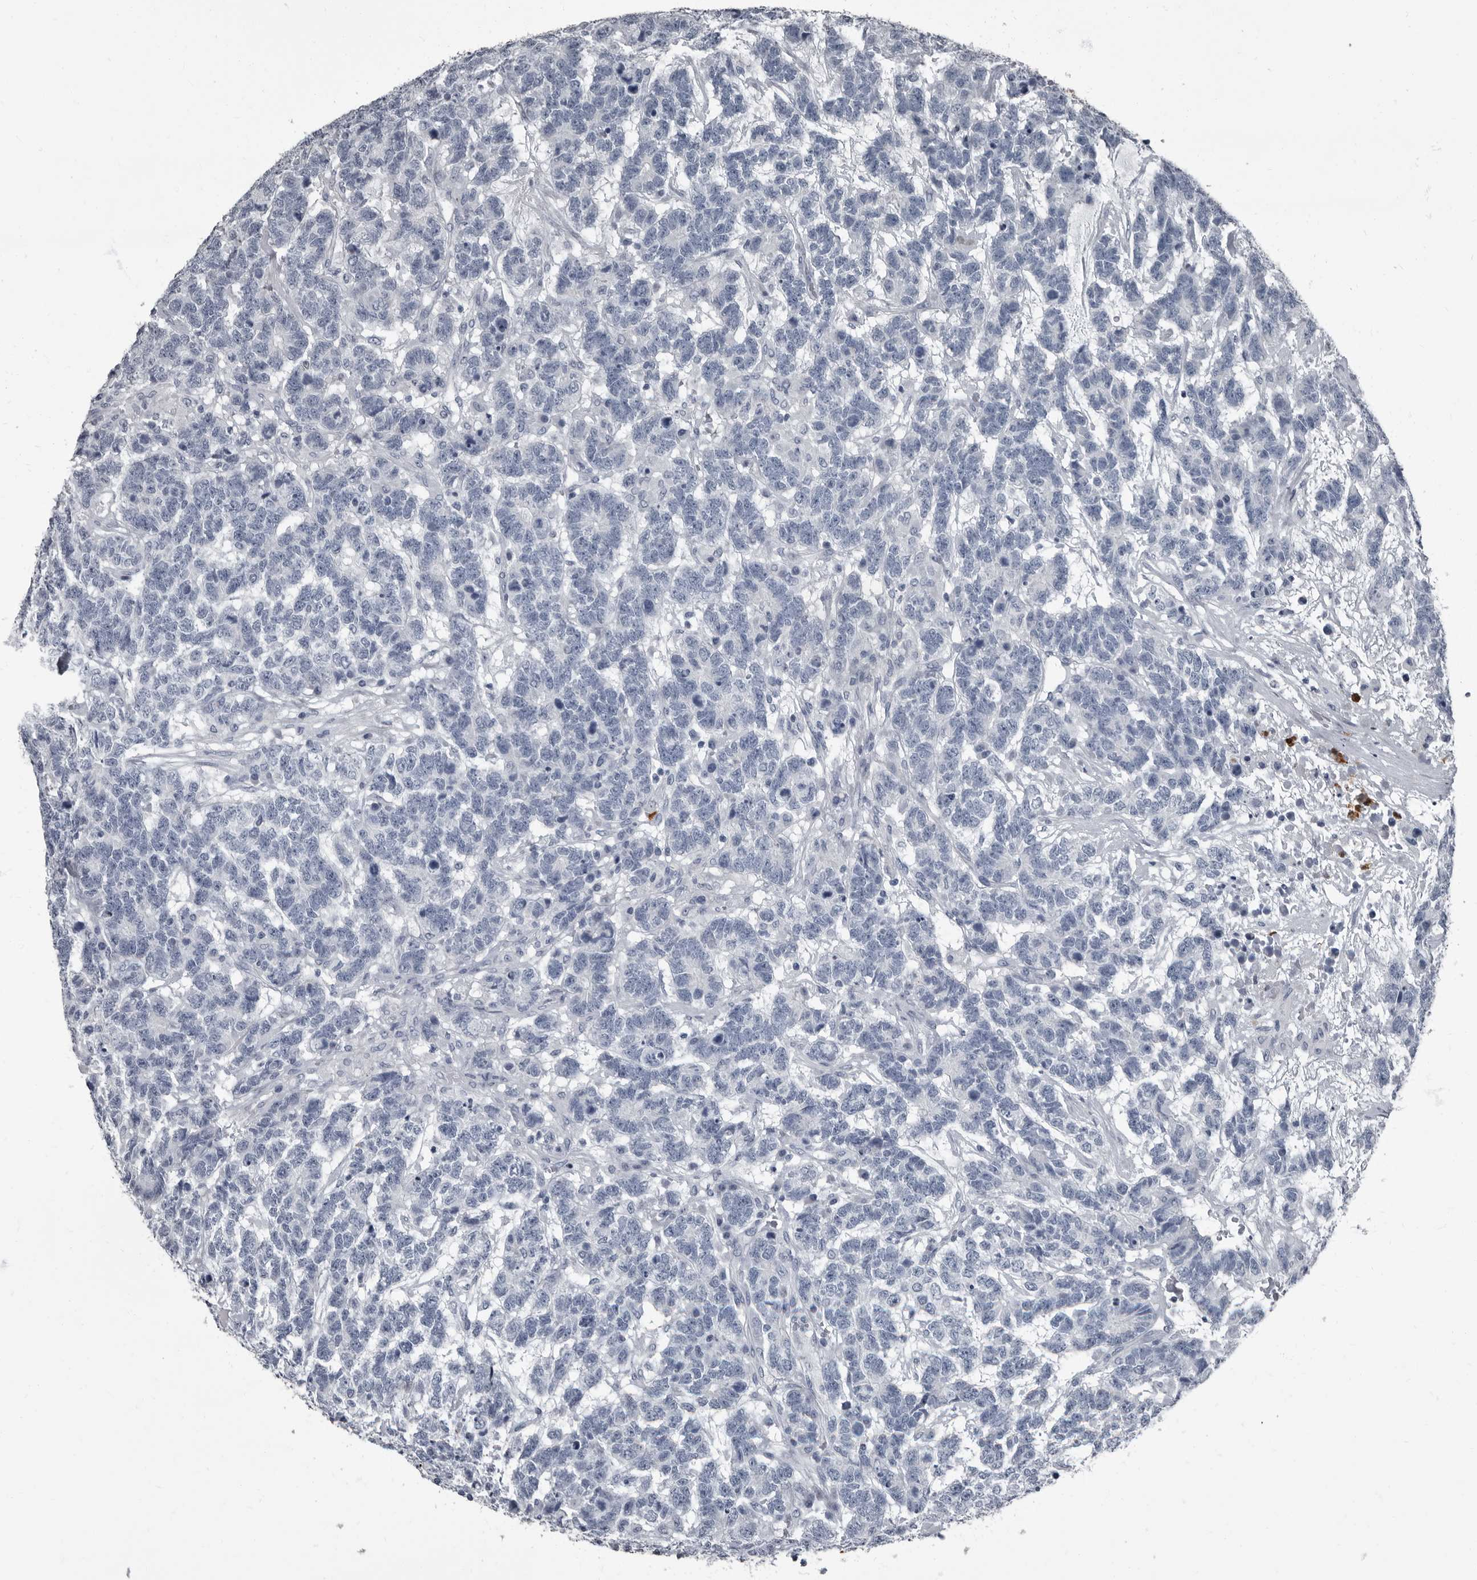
{"staining": {"intensity": "negative", "quantity": "none", "location": "none"}, "tissue": "testis cancer", "cell_type": "Tumor cells", "image_type": "cancer", "snomed": [{"axis": "morphology", "description": "Carcinoma, Embryonal, NOS"}, {"axis": "topography", "description": "Testis"}], "caption": "DAB (3,3'-diaminobenzidine) immunohistochemical staining of testis cancer reveals no significant expression in tumor cells.", "gene": "TPD52L1", "patient": {"sex": "male", "age": 26}}